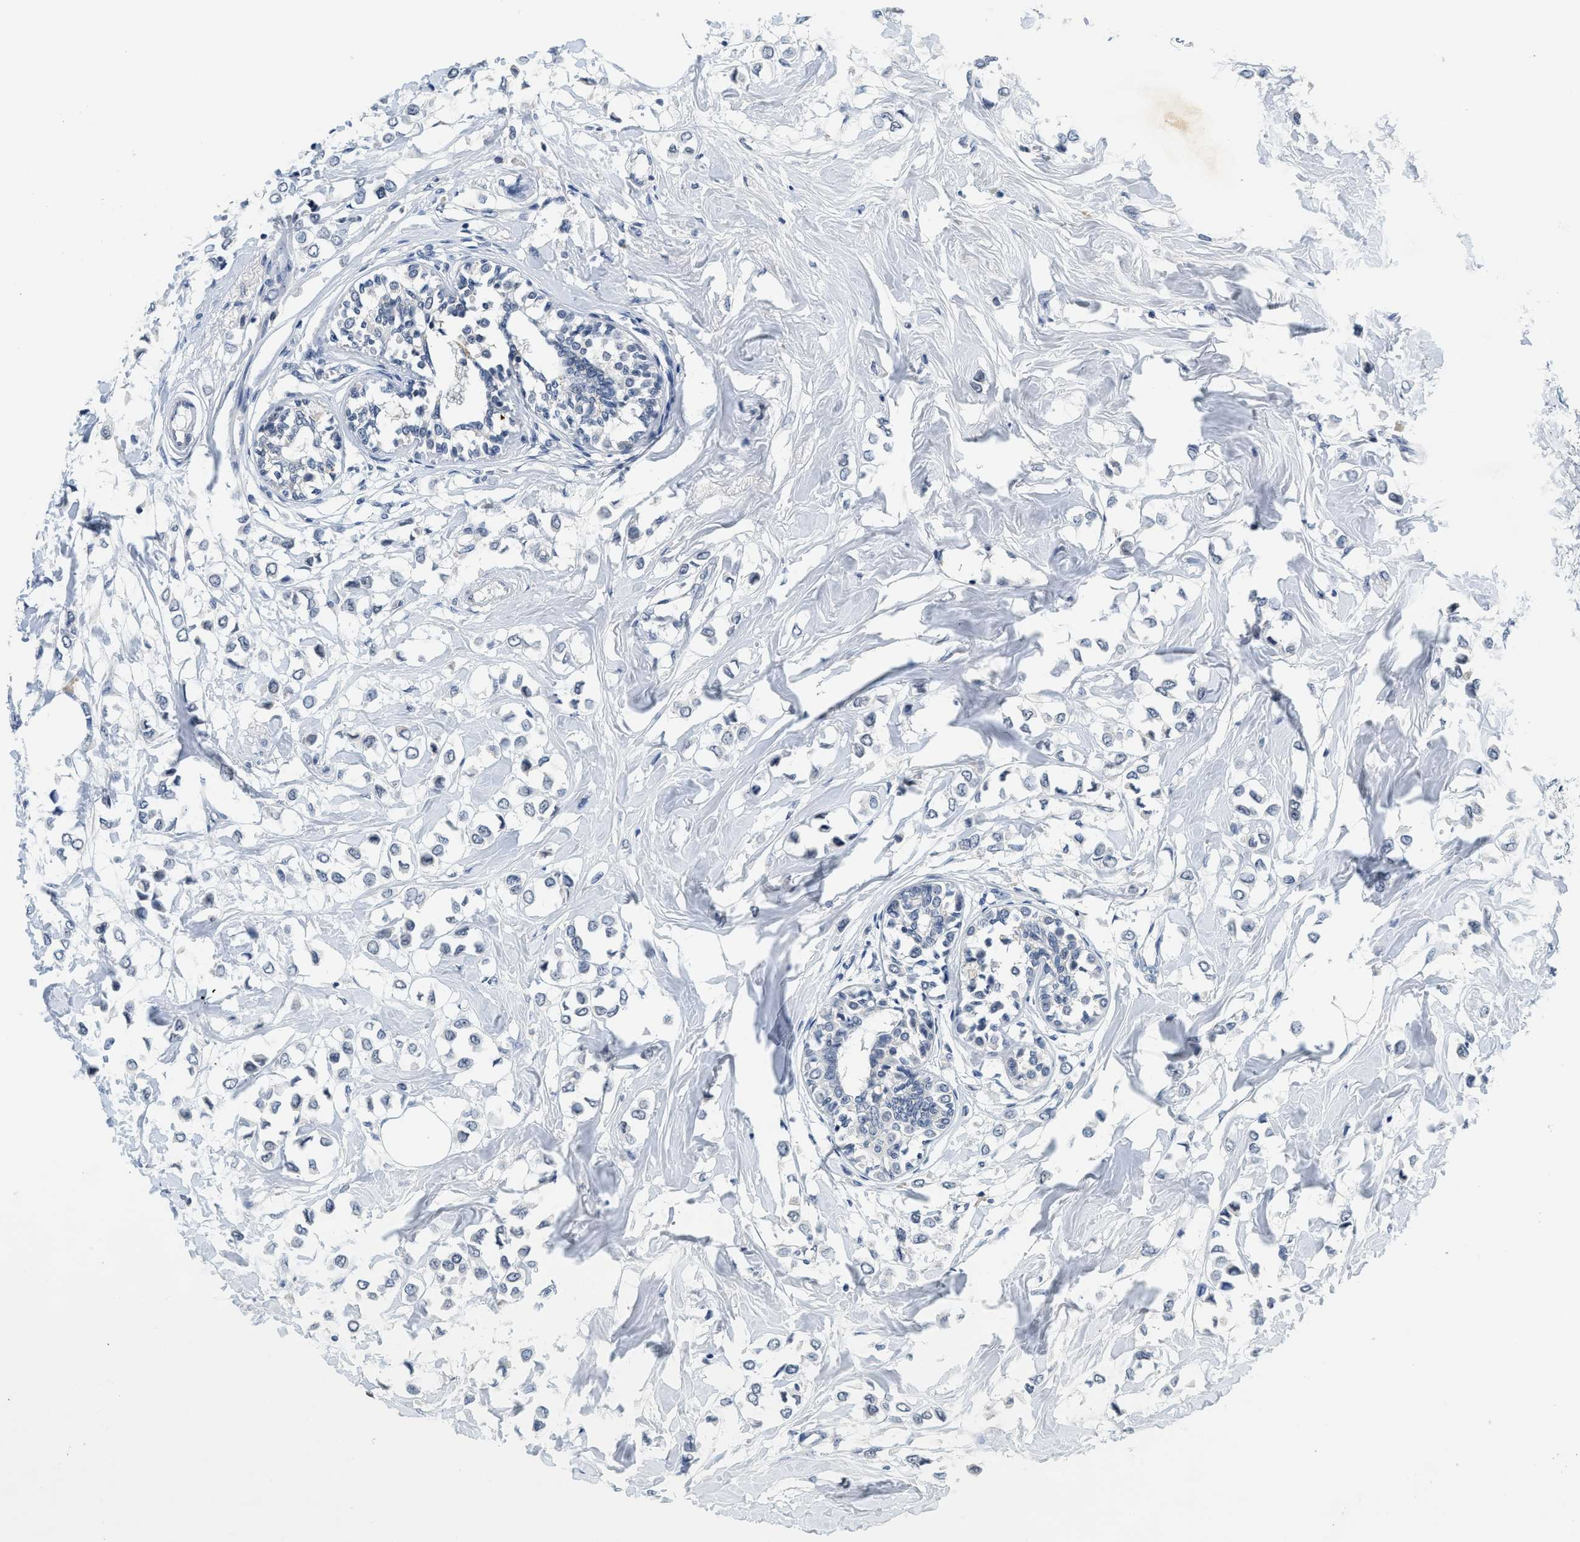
{"staining": {"intensity": "negative", "quantity": "none", "location": "none"}, "tissue": "breast cancer", "cell_type": "Tumor cells", "image_type": "cancer", "snomed": [{"axis": "morphology", "description": "Lobular carcinoma"}, {"axis": "topography", "description": "Breast"}], "caption": "Immunohistochemistry (IHC) of human breast cancer reveals no expression in tumor cells.", "gene": "MZF1", "patient": {"sex": "female", "age": 51}}